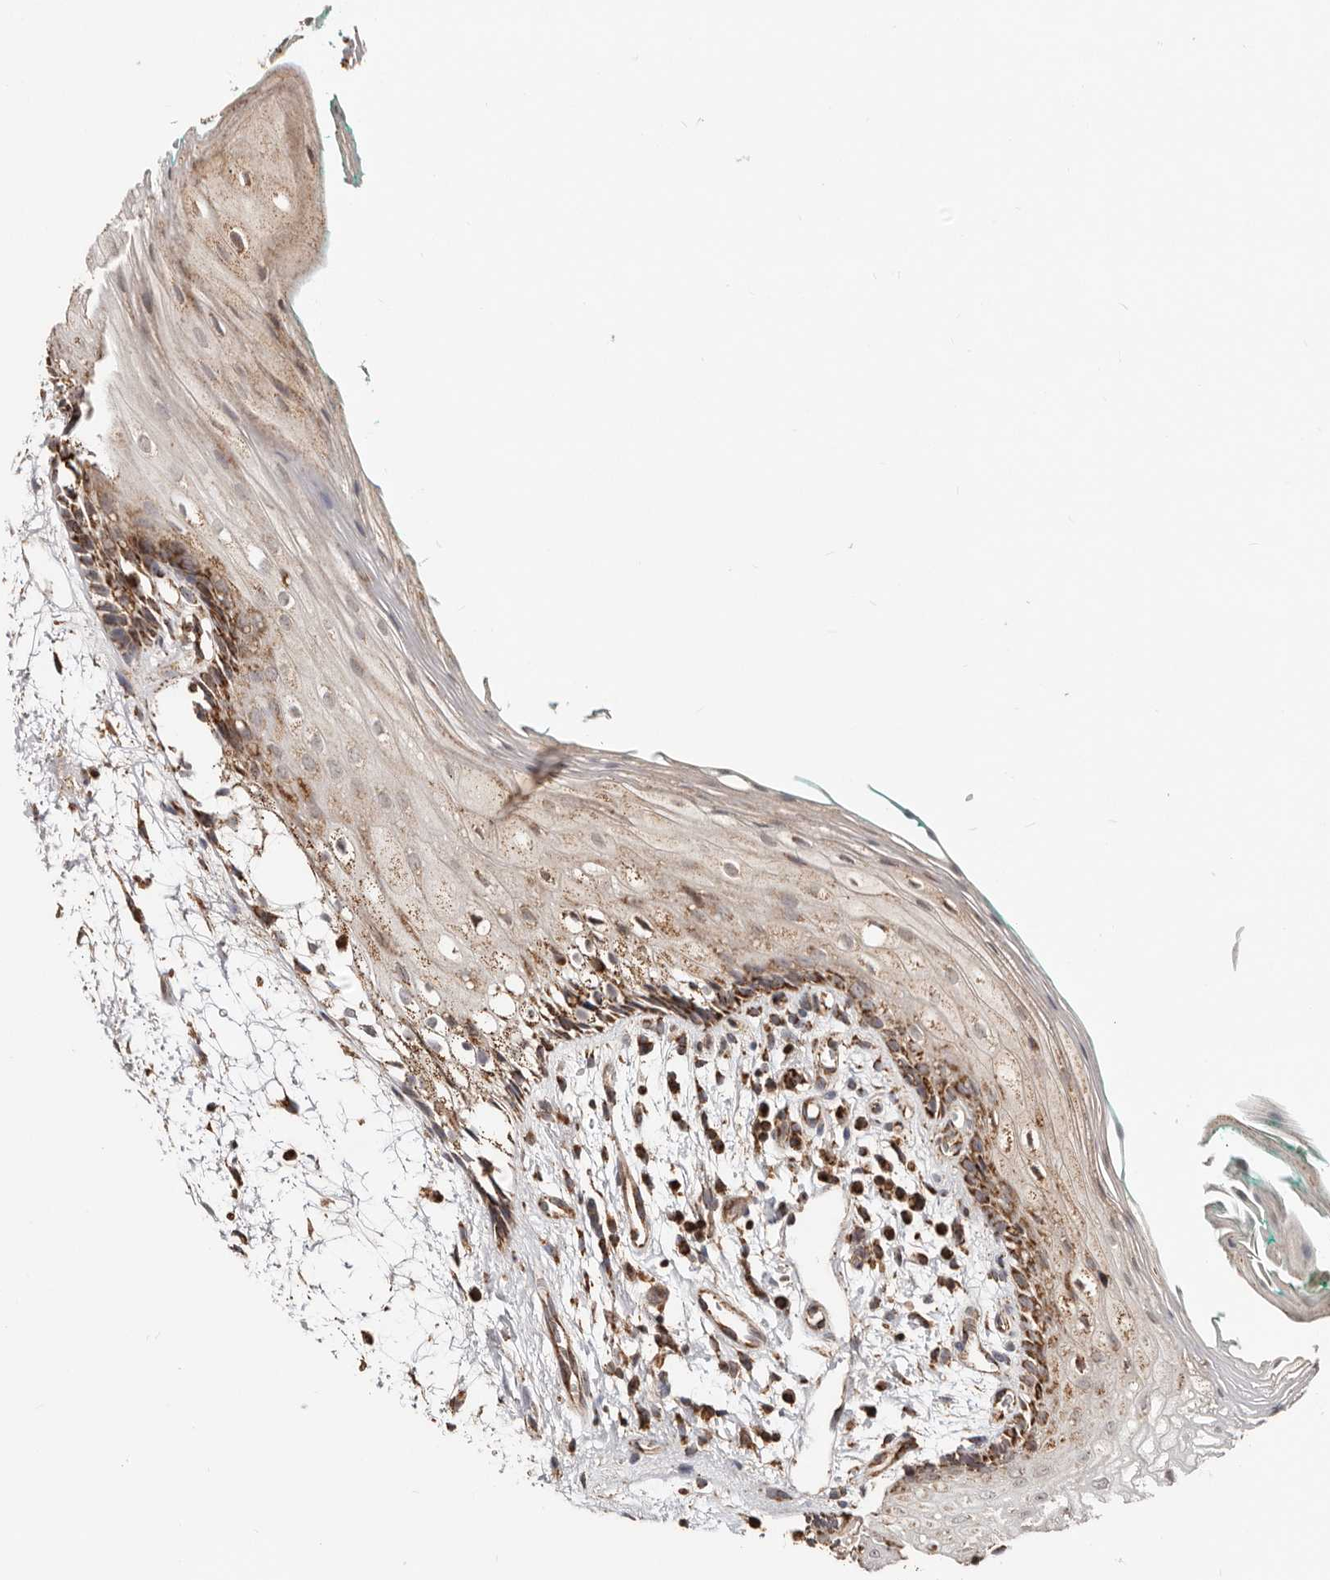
{"staining": {"intensity": "strong", "quantity": "25%-75%", "location": "cytoplasmic/membranous"}, "tissue": "oral mucosa", "cell_type": "Squamous epithelial cells", "image_type": "normal", "snomed": [{"axis": "morphology", "description": "Normal tissue, NOS"}, {"axis": "topography", "description": "Skeletal muscle"}, {"axis": "topography", "description": "Oral tissue"}, {"axis": "topography", "description": "Peripheral nerve tissue"}], "caption": "An image of human oral mucosa stained for a protein displays strong cytoplasmic/membranous brown staining in squamous epithelial cells.", "gene": "PRKACB", "patient": {"sex": "female", "age": 84}}